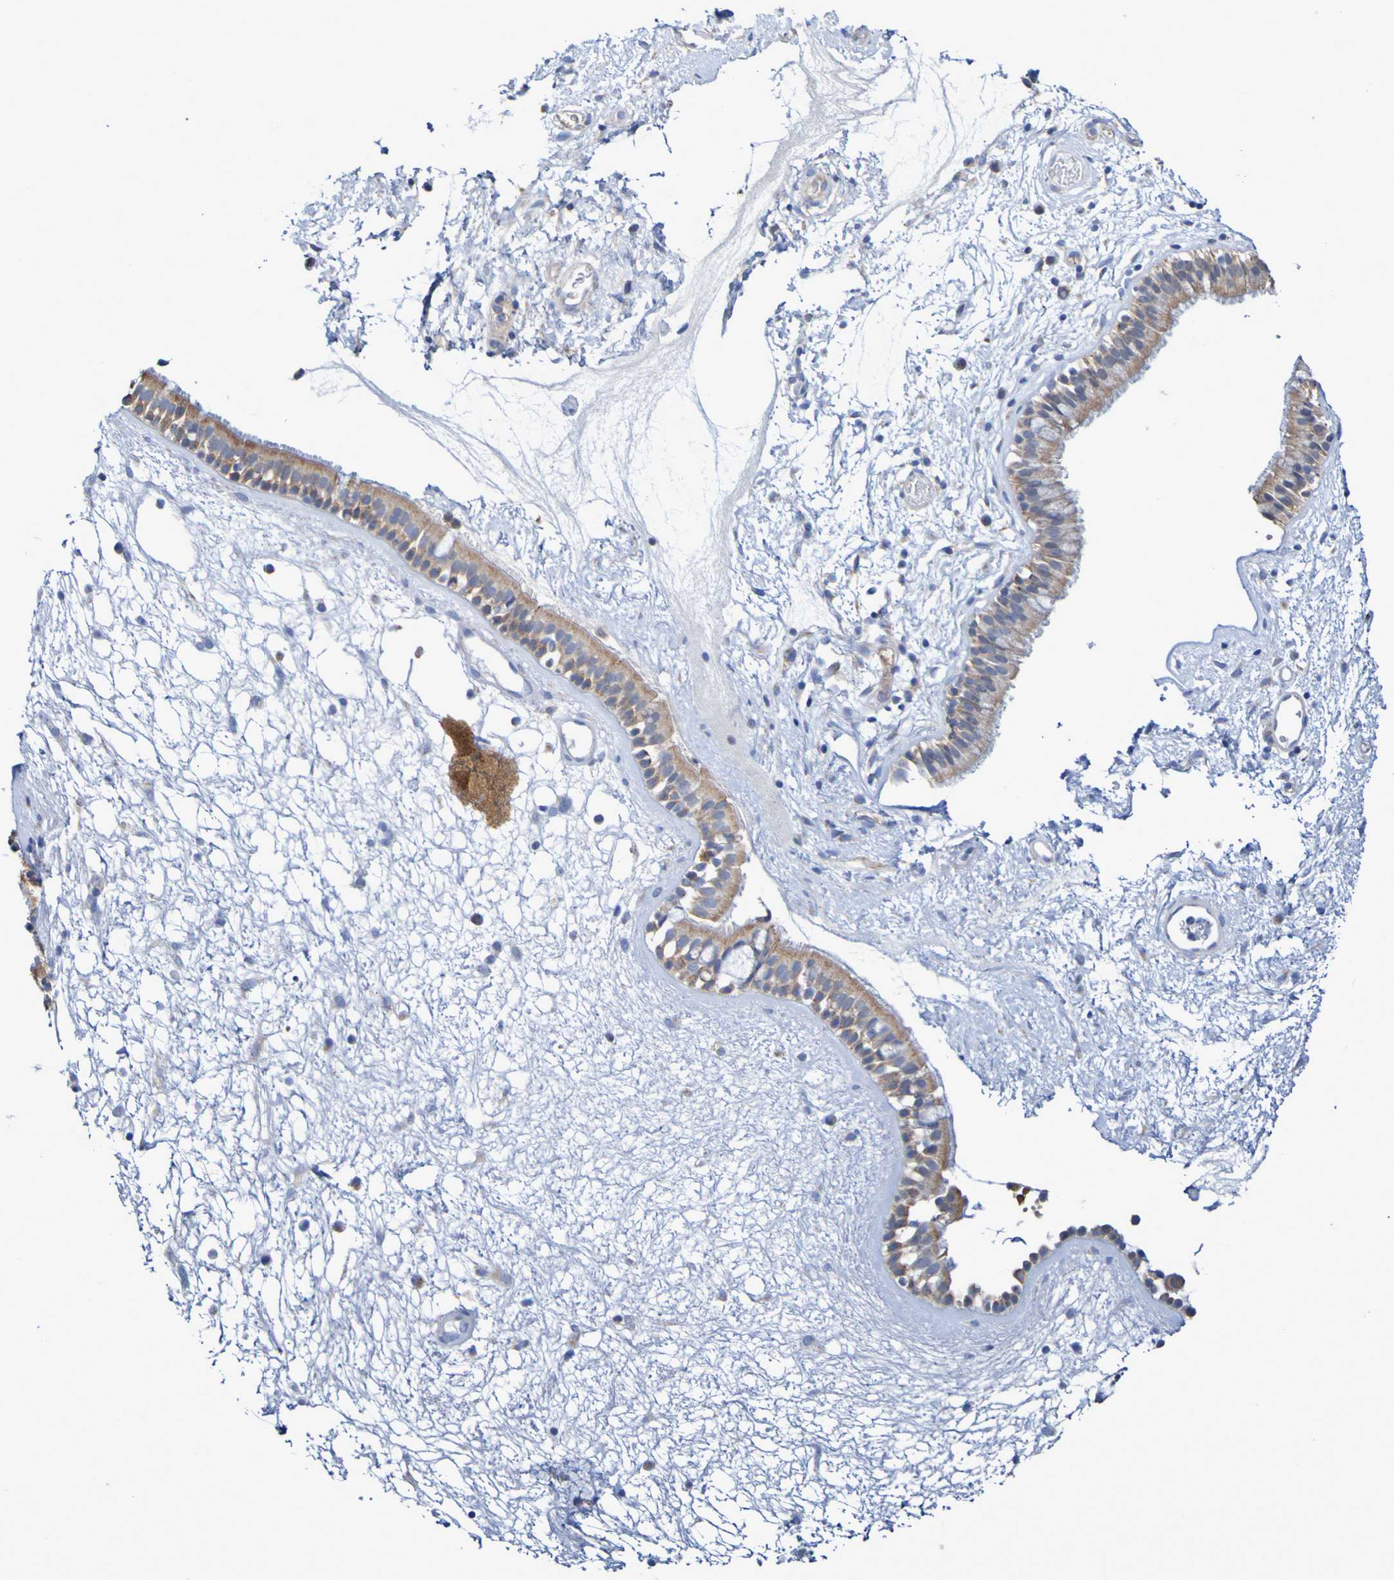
{"staining": {"intensity": "moderate", "quantity": ">75%", "location": "cytoplasmic/membranous"}, "tissue": "nasopharynx", "cell_type": "Respiratory epithelial cells", "image_type": "normal", "snomed": [{"axis": "morphology", "description": "Normal tissue, NOS"}, {"axis": "morphology", "description": "Inflammation, NOS"}, {"axis": "topography", "description": "Nasopharynx"}], "caption": "Moderate cytoplasmic/membranous positivity for a protein is appreciated in about >75% of respiratory epithelial cells of unremarkable nasopharynx using IHC.", "gene": "CNTN2", "patient": {"sex": "male", "age": 48}}